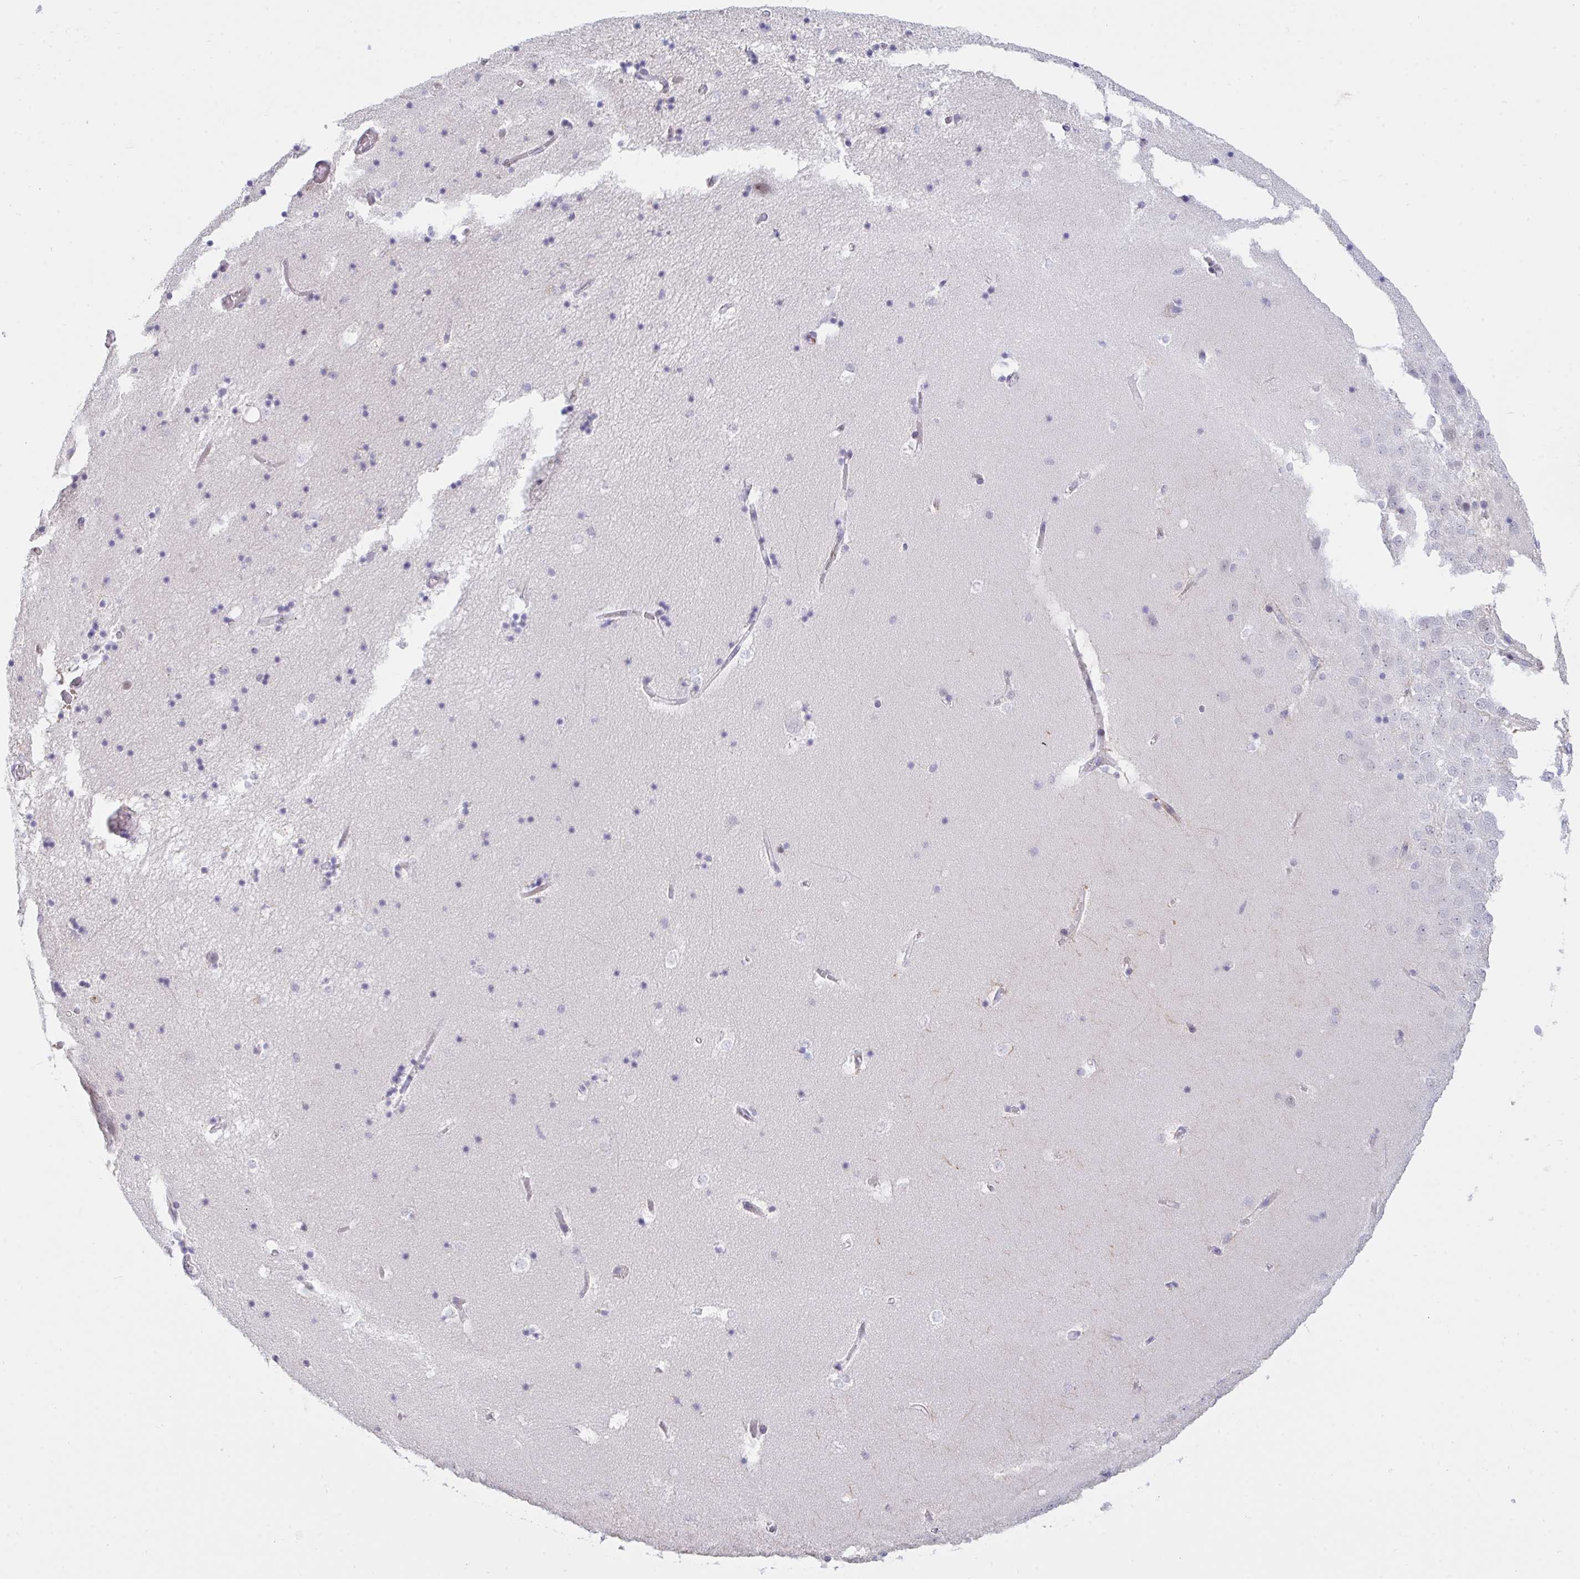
{"staining": {"intensity": "negative", "quantity": "none", "location": "none"}, "tissue": "hippocampus", "cell_type": "Glial cells", "image_type": "normal", "snomed": [{"axis": "morphology", "description": "Normal tissue, NOS"}, {"axis": "topography", "description": "Hippocampus"}], "caption": "Histopathology image shows no protein expression in glial cells of normal hippocampus.", "gene": "DSCAML1", "patient": {"sex": "male", "age": 58}}